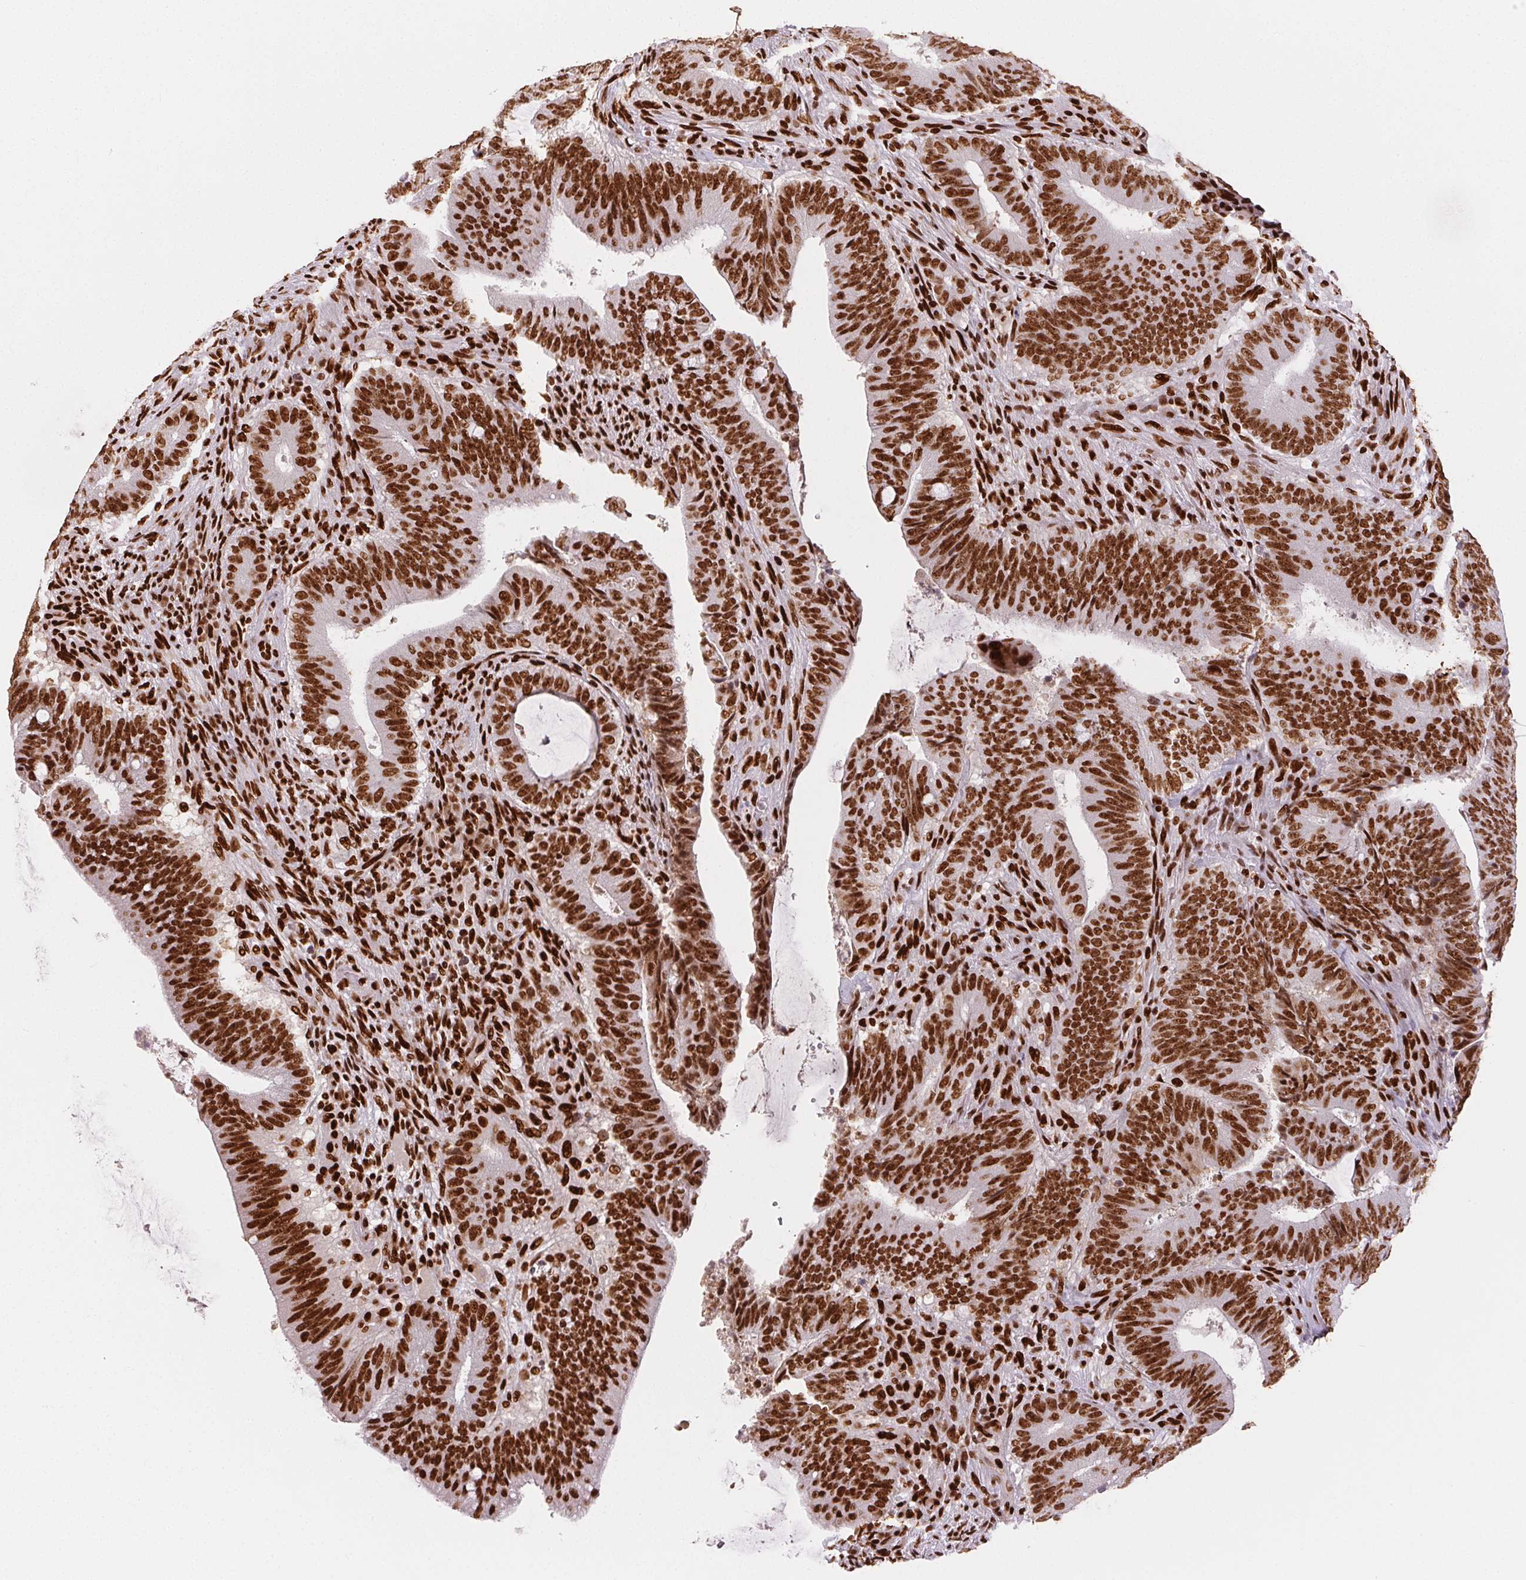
{"staining": {"intensity": "strong", "quantity": ">75%", "location": "nuclear"}, "tissue": "colorectal cancer", "cell_type": "Tumor cells", "image_type": "cancer", "snomed": [{"axis": "morphology", "description": "Adenocarcinoma, NOS"}, {"axis": "topography", "description": "Colon"}], "caption": "This image exhibits immunohistochemistry (IHC) staining of human colorectal adenocarcinoma, with high strong nuclear staining in about >75% of tumor cells.", "gene": "ZNF80", "patient": {"sex": "female", "age": 43}}